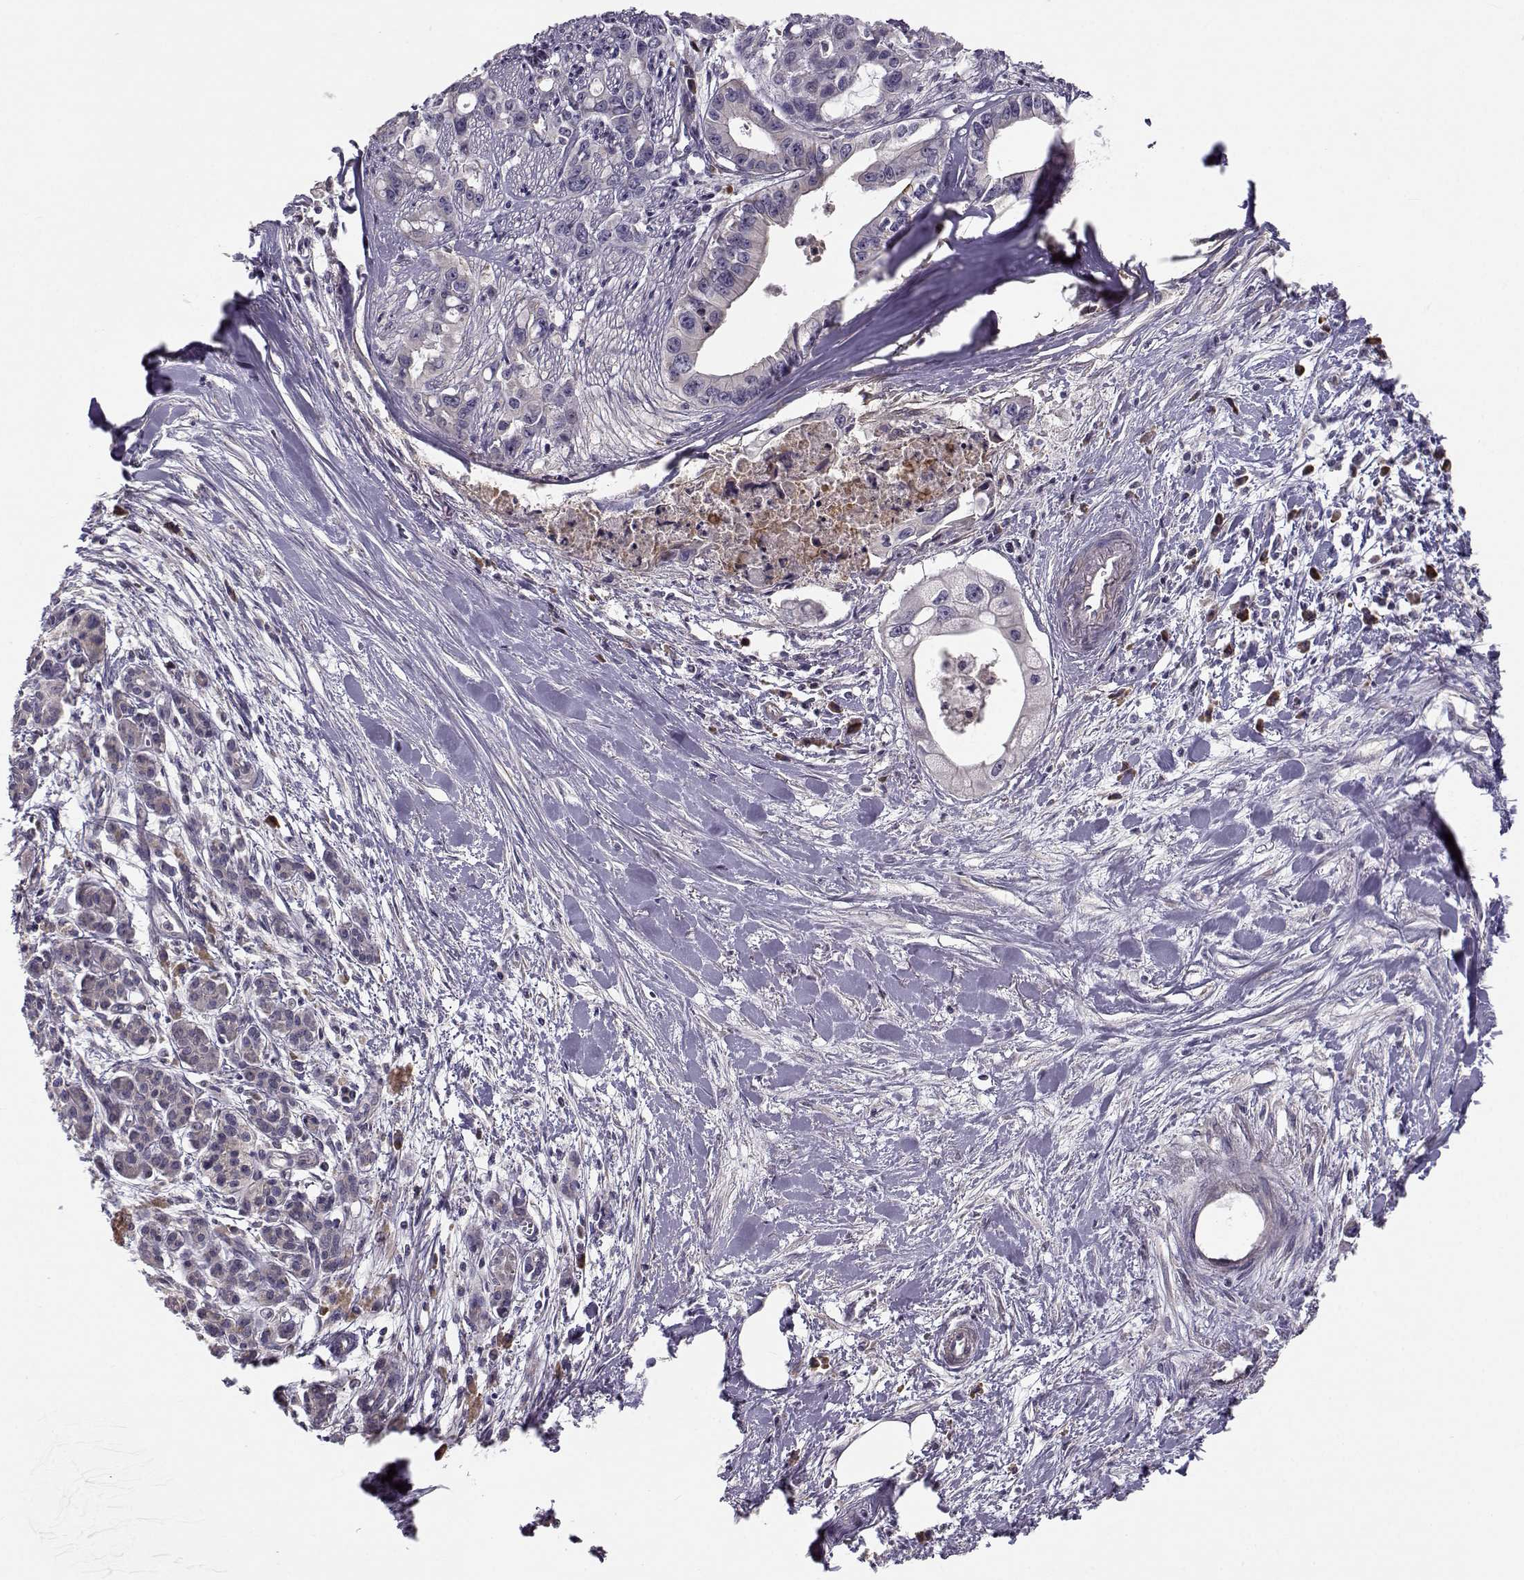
{"staining": {"intensity": "negative", "quantity": "none", "location": "none"}, "tissue": "pancreatic cancer", "cell_type": "Tumor cells", "image_type": "cancer", "snomed": [{"axis": "morphology", "description": "Adenocarcinoma, NOS"}, {"axis": "topography", "description": "Pancreas"}], "caption": "The immunohistochemistry (IHC) image has no significant expression in tumor cells of pancreatic cancer (adenocarcinoma) tissue.", "gene": "ENTPD8", "patient": {"sex": "male", "age": 60}}